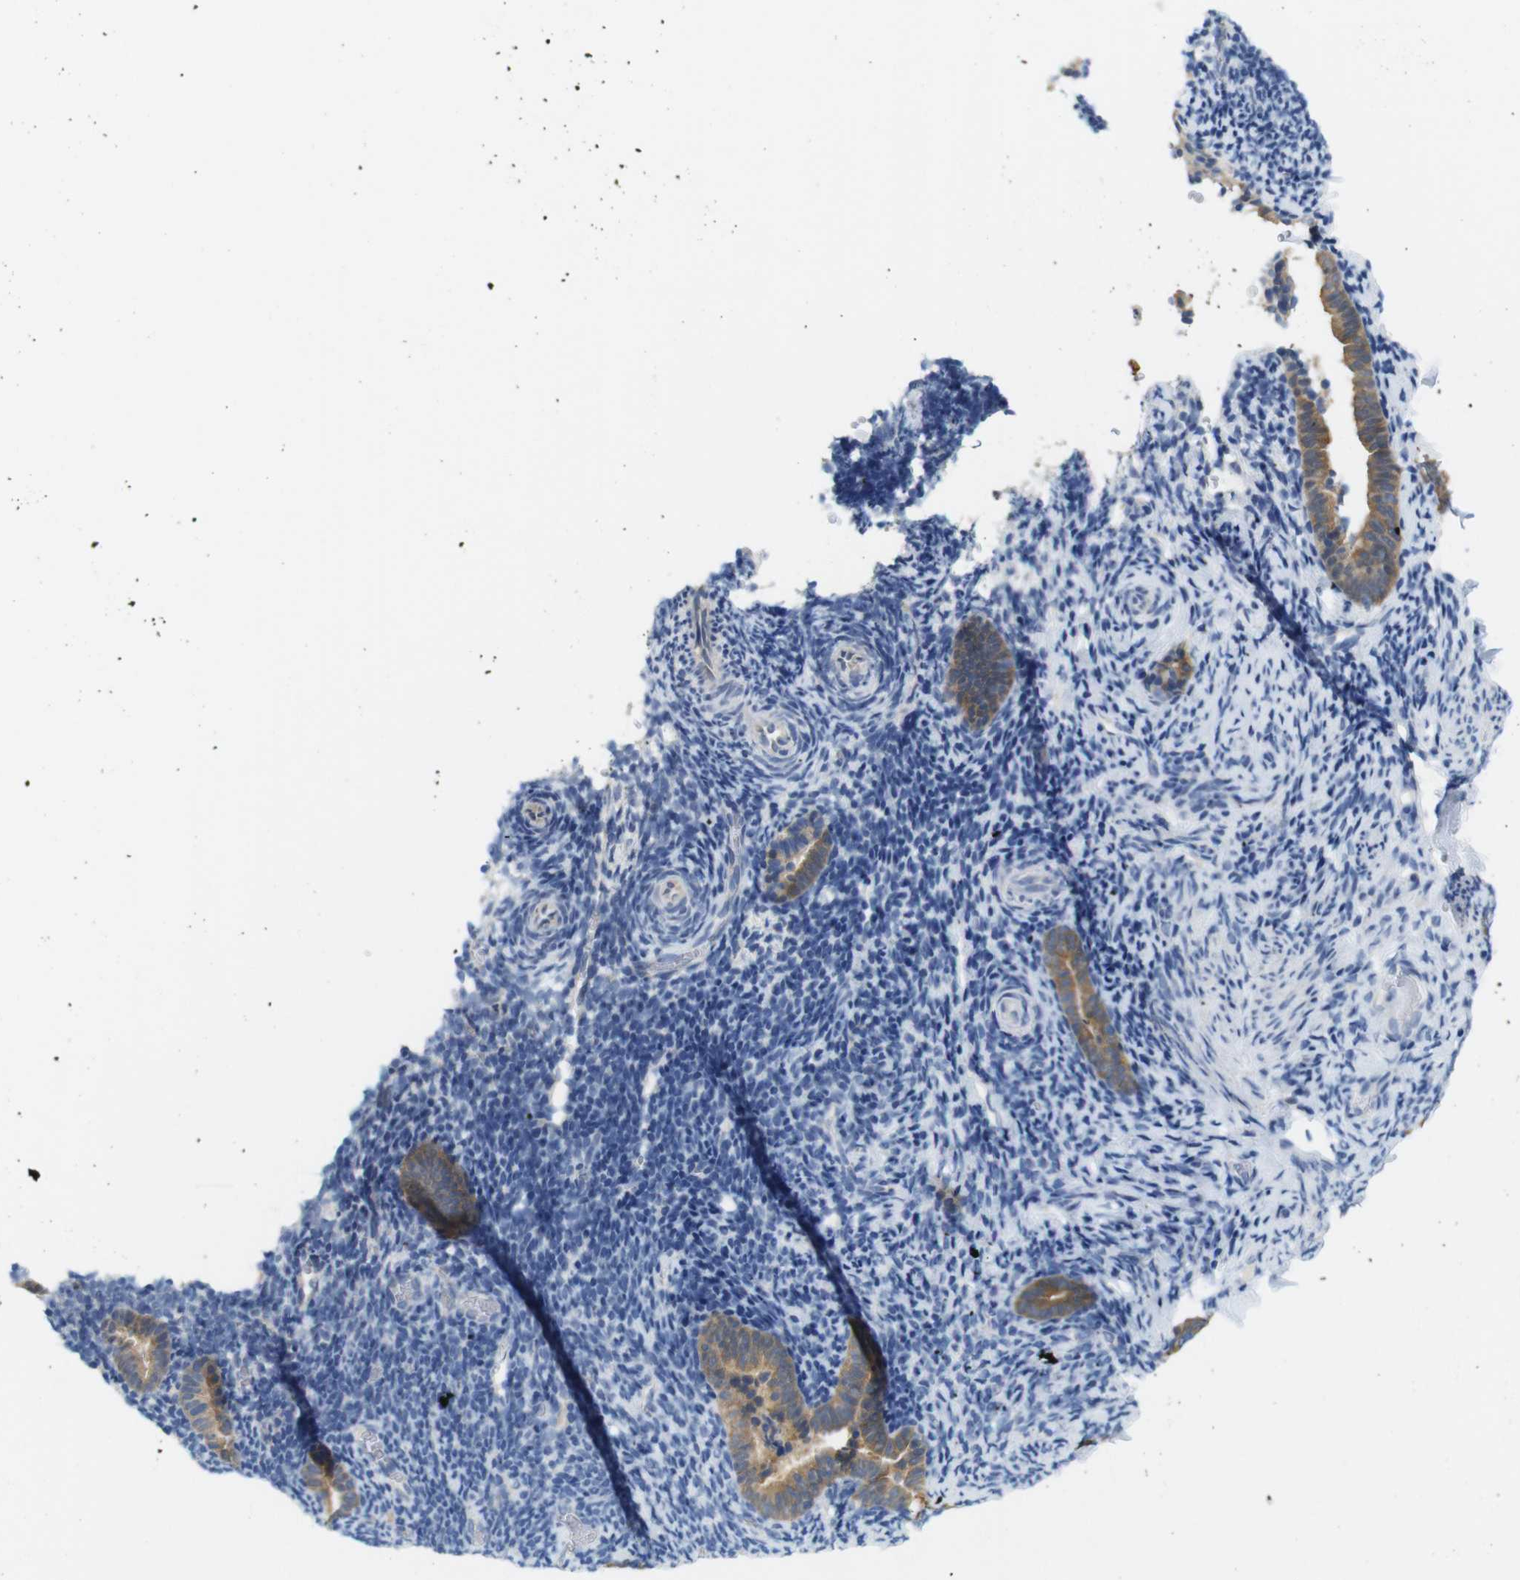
{"staining": {"intensity": "negative", "quantity": "none", "location": "none"}, "tissue": "endometrium", "cell_type": "Cells in endometrial stroma", "image_type": "normal", "snomed": [{"axis": "morphology", "description": "Normal tissue, NOS"}, {"axis": "topography", "description": "Endometrium"}], "caption": "Cells in endometrial stroma are negative for brown protein staining in unremarkable endometrium. (Brightfield microscopy of DAB (3,3'-diaminobenzidine) immunohistochemistry at high magnification).", "gene": "NEBL", "patient": {"sex": "female", "age": 51}}